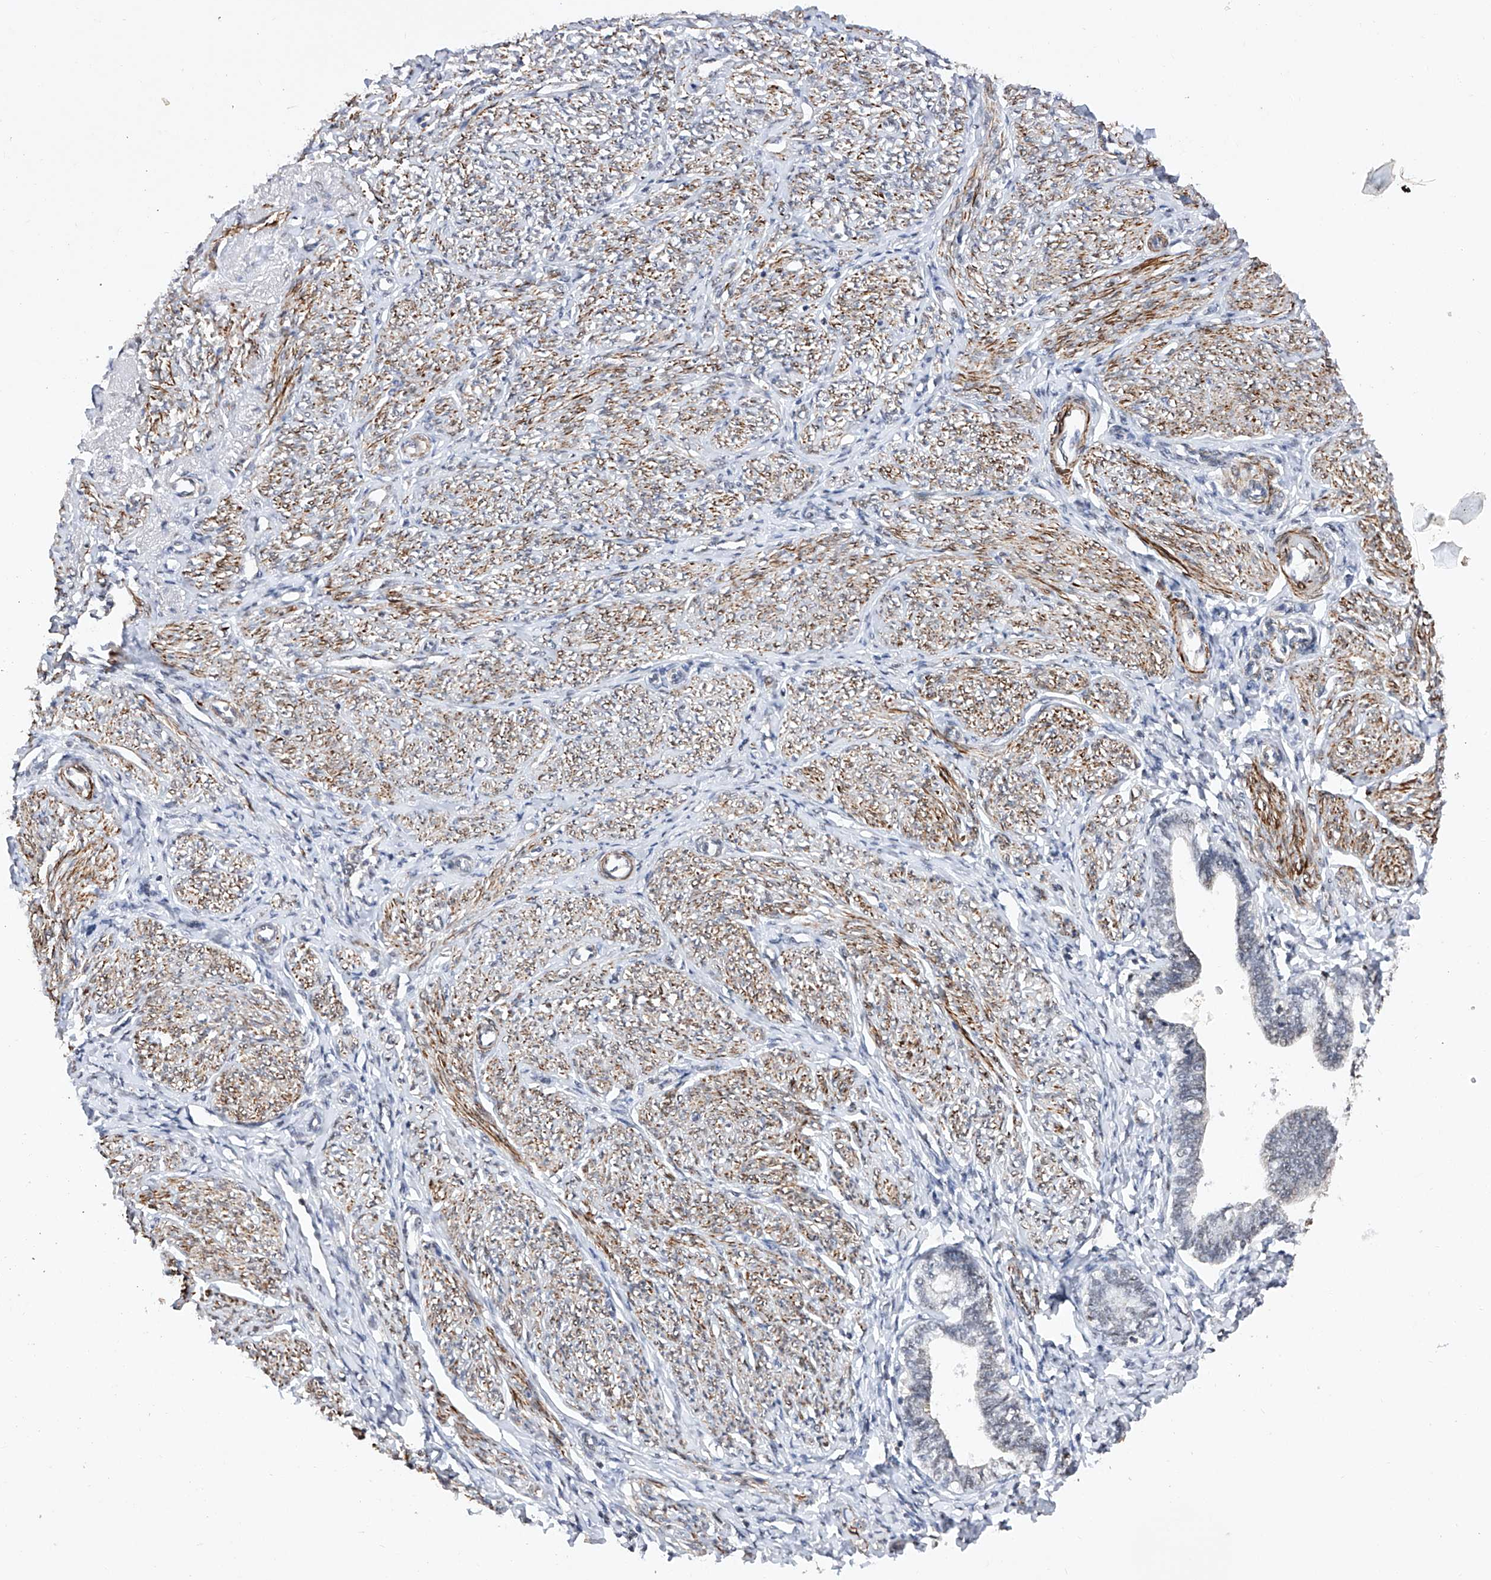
{"staining": {"intensity": "weak", "quantity": "<25%", "location": "nuclear"}, "tissue": "endometrium", "cell_type": "Cells in endometrial stroma", "image_type": "normal", "snomed": [{"axis": "morphology", "description": "Normal tissue, NOS"}, {"axis": "topography", "description": "Endometrium"}], "caption": "Endometrium stained for a protein using immunohistochemistry displays no expression cells in endometrial stroma.", "gene": "NFATC4", "patient": {"sex": "female", "age": 72}}